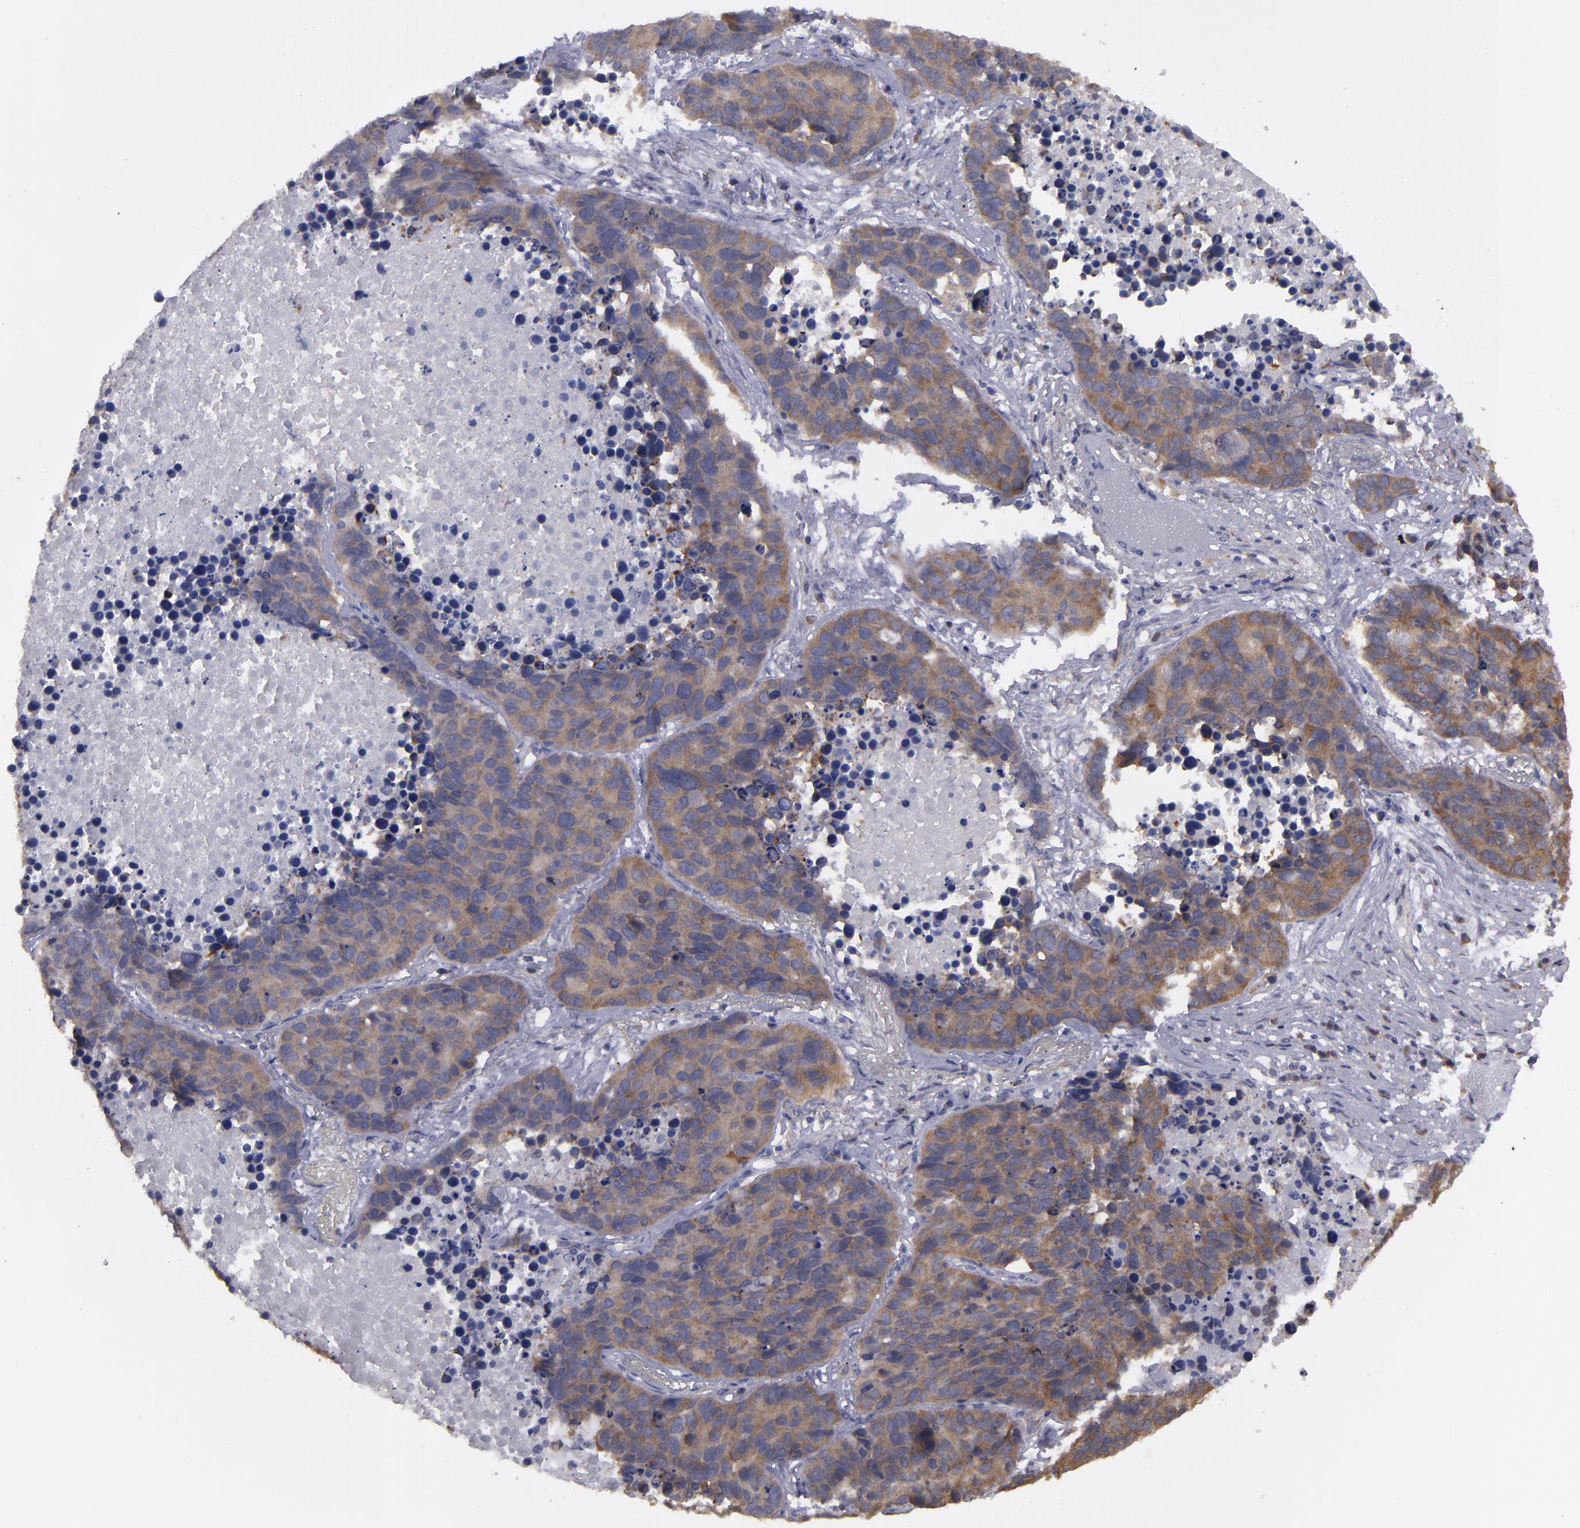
{"staining": {"intensity": "moderate", "quantity": ">75%", "location": "cytoplasmic/membranous"}, "tissue": "lung cancer", "cell_type": "Tumor cells", "image_type": "cancer", "snomed": [{"axis": "morphology", "description": "Carcinoid, malignant, NOS"}, {"axis": "topography", "description": "Lung"}], "caption": "Lung malignant carcinoid stained for a protein exhibits moderate cytoplasmic/membranous positivity in tumor cells. (Brightfield microscopy of DAB IHC at high magnification).", "gene": "MTHFD1", "patient": {"sex": "male", "age": 60}}